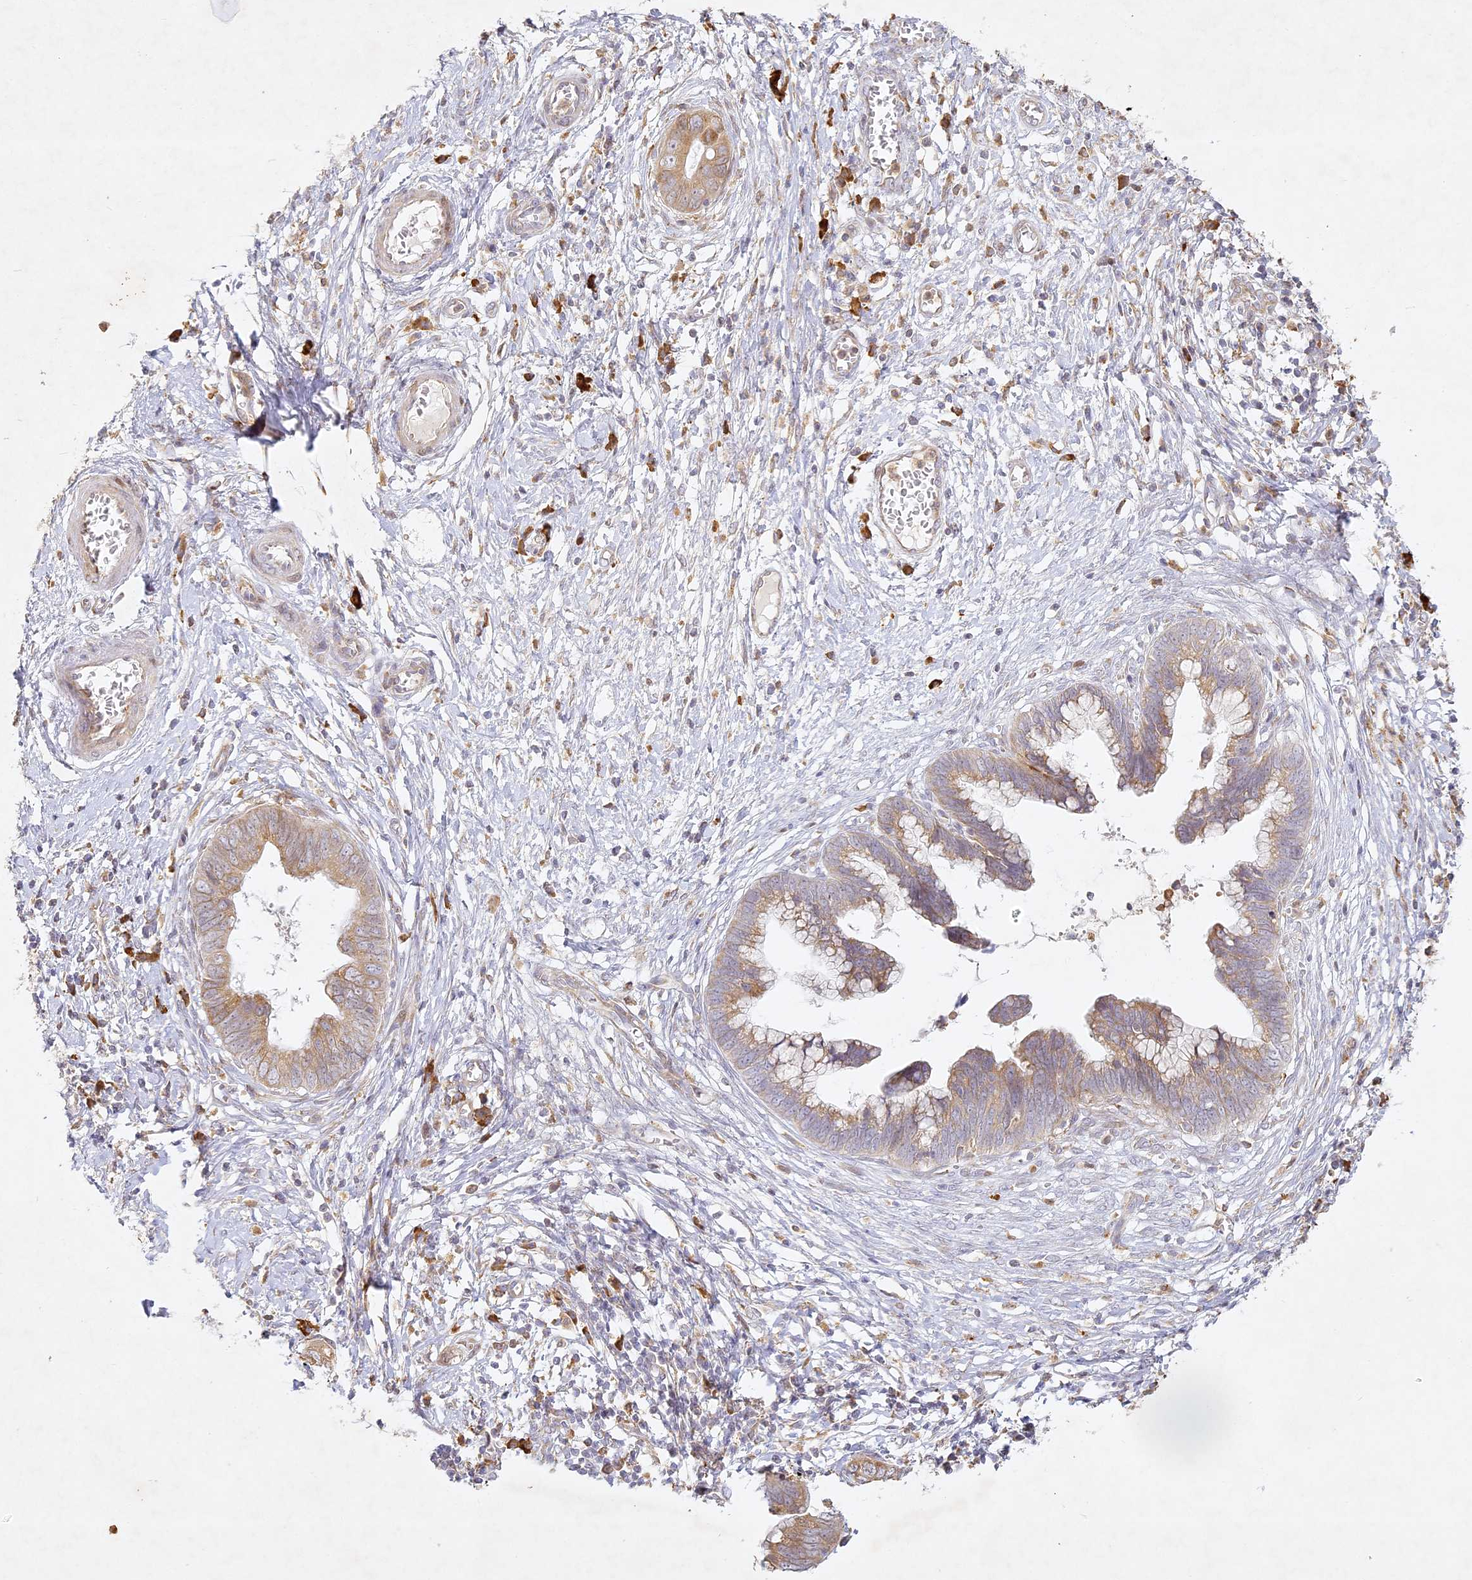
{"staining": {"intensity": "moderate", "quantity": "25%-75%", "location": "cytoplasmic/membranous"}, "tissue": "cervical cancer", "cell_type": "Tumor cells", "image_type": "cancer", "snomed": [{"axis": "morphology", "description": "Adenocarcinoma, NOS"}, {"axis": "topography", "description": "Cervix"}], "caption": "Human adenocarcinoma (cervical) stained with a brown dye shows moderate cytoplasmic/membranous positive positivity in about 25%-75% of tumor cells.", "gene": "SLC30A5", "patient": {"sex": "female", "age": 44}}